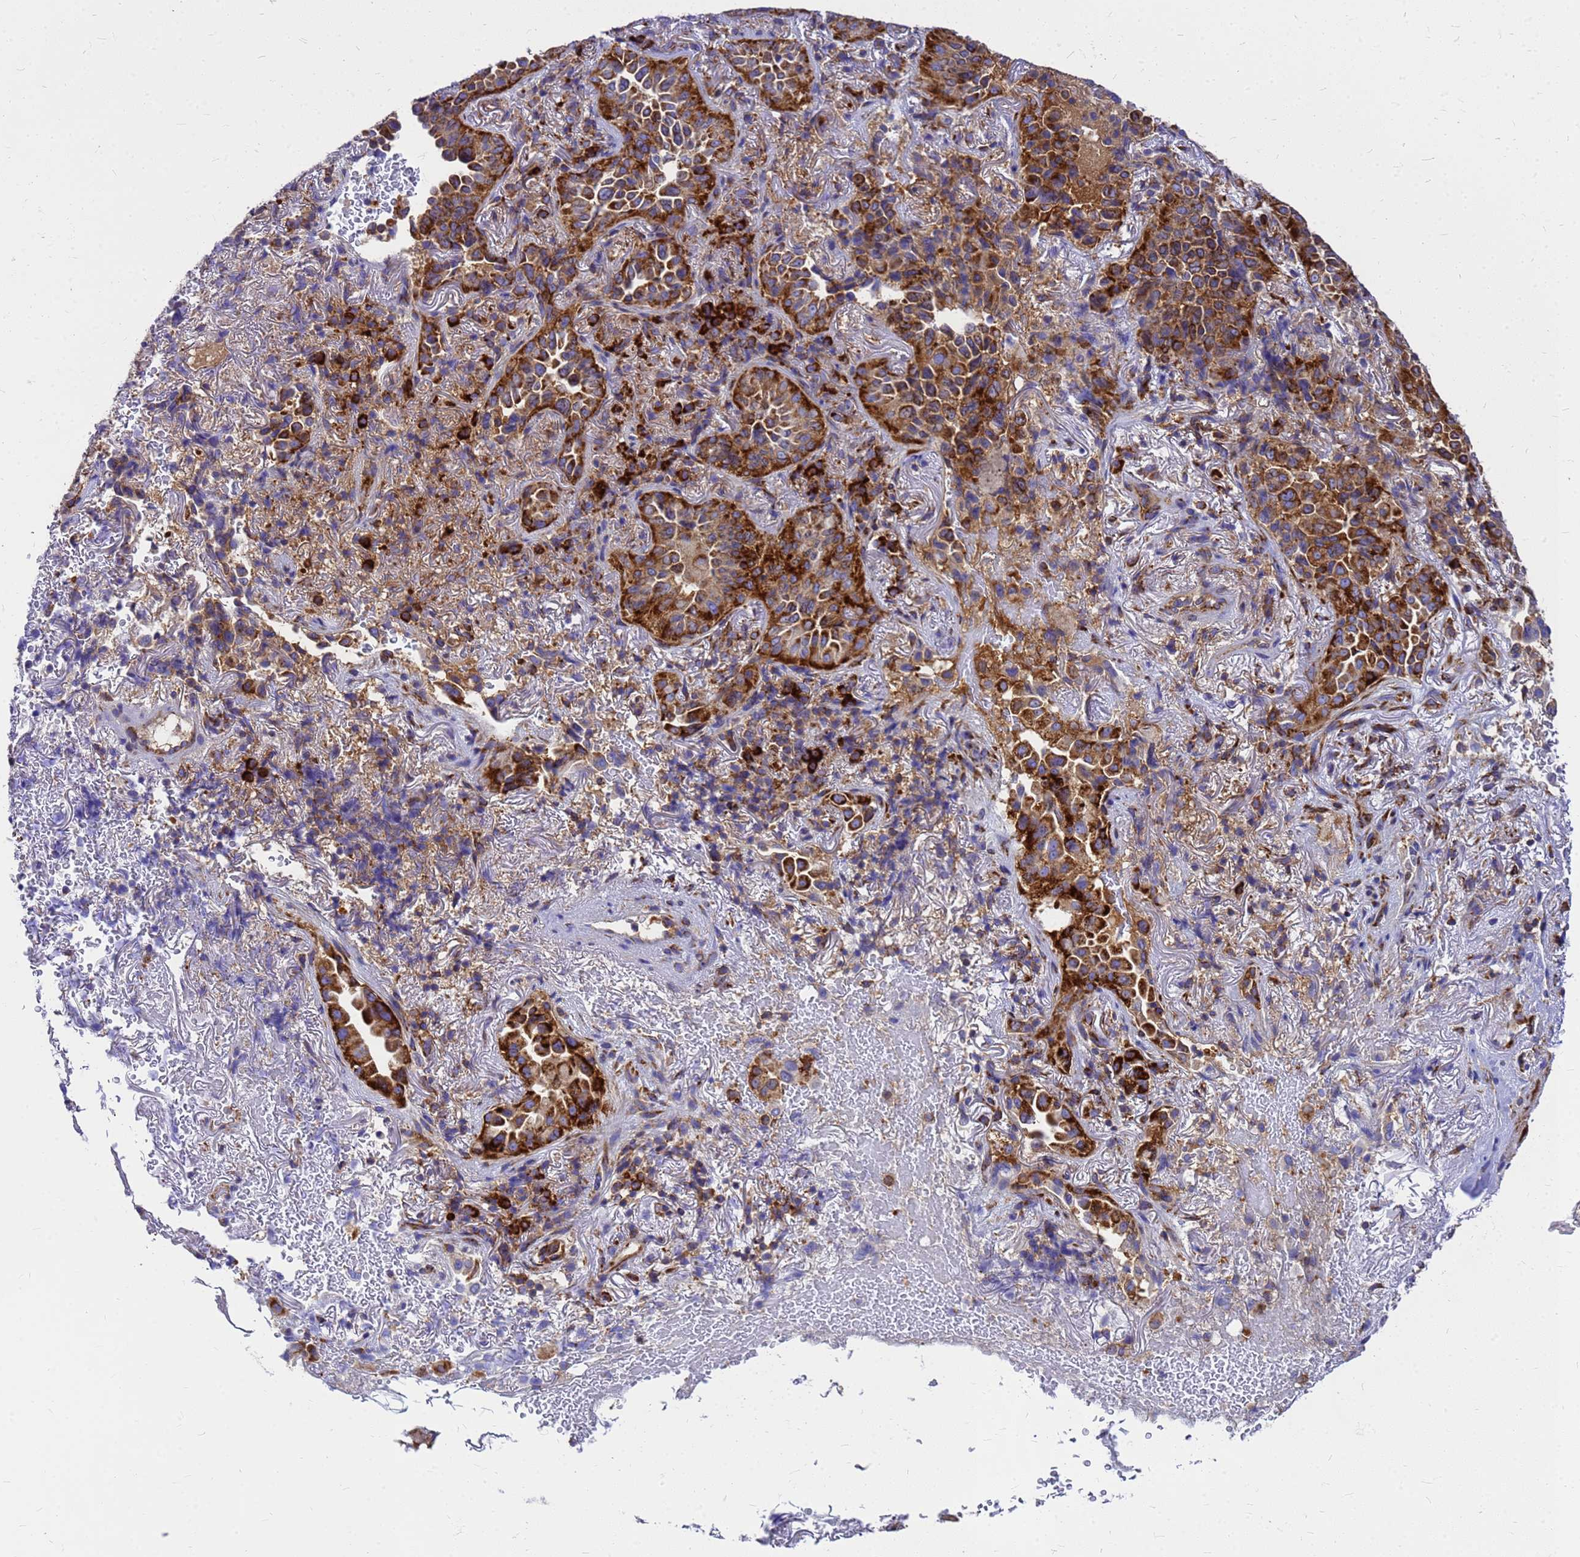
{"staining": {"intensity": "strong", "quantity": ">75%", "location": "cytoplasmic/membranous"}, "tissue": "lung cancer", "cell_type": "Tumor cells", "image_type": "cancer", "snomed": [{"axis": "morphology", "description": "Adenocarcinoma, NOS"}, {"axis": "topography", "description": "Lung"}], "caption": "A high-resolution micrograph shows immunohistochemistry staining of lung cancer, which displays strong cytoplasmic/membranous staining in about >75% of tumor cells.", "gene": "EEF1D", "patient": {"sex": "female", "age": 69}}